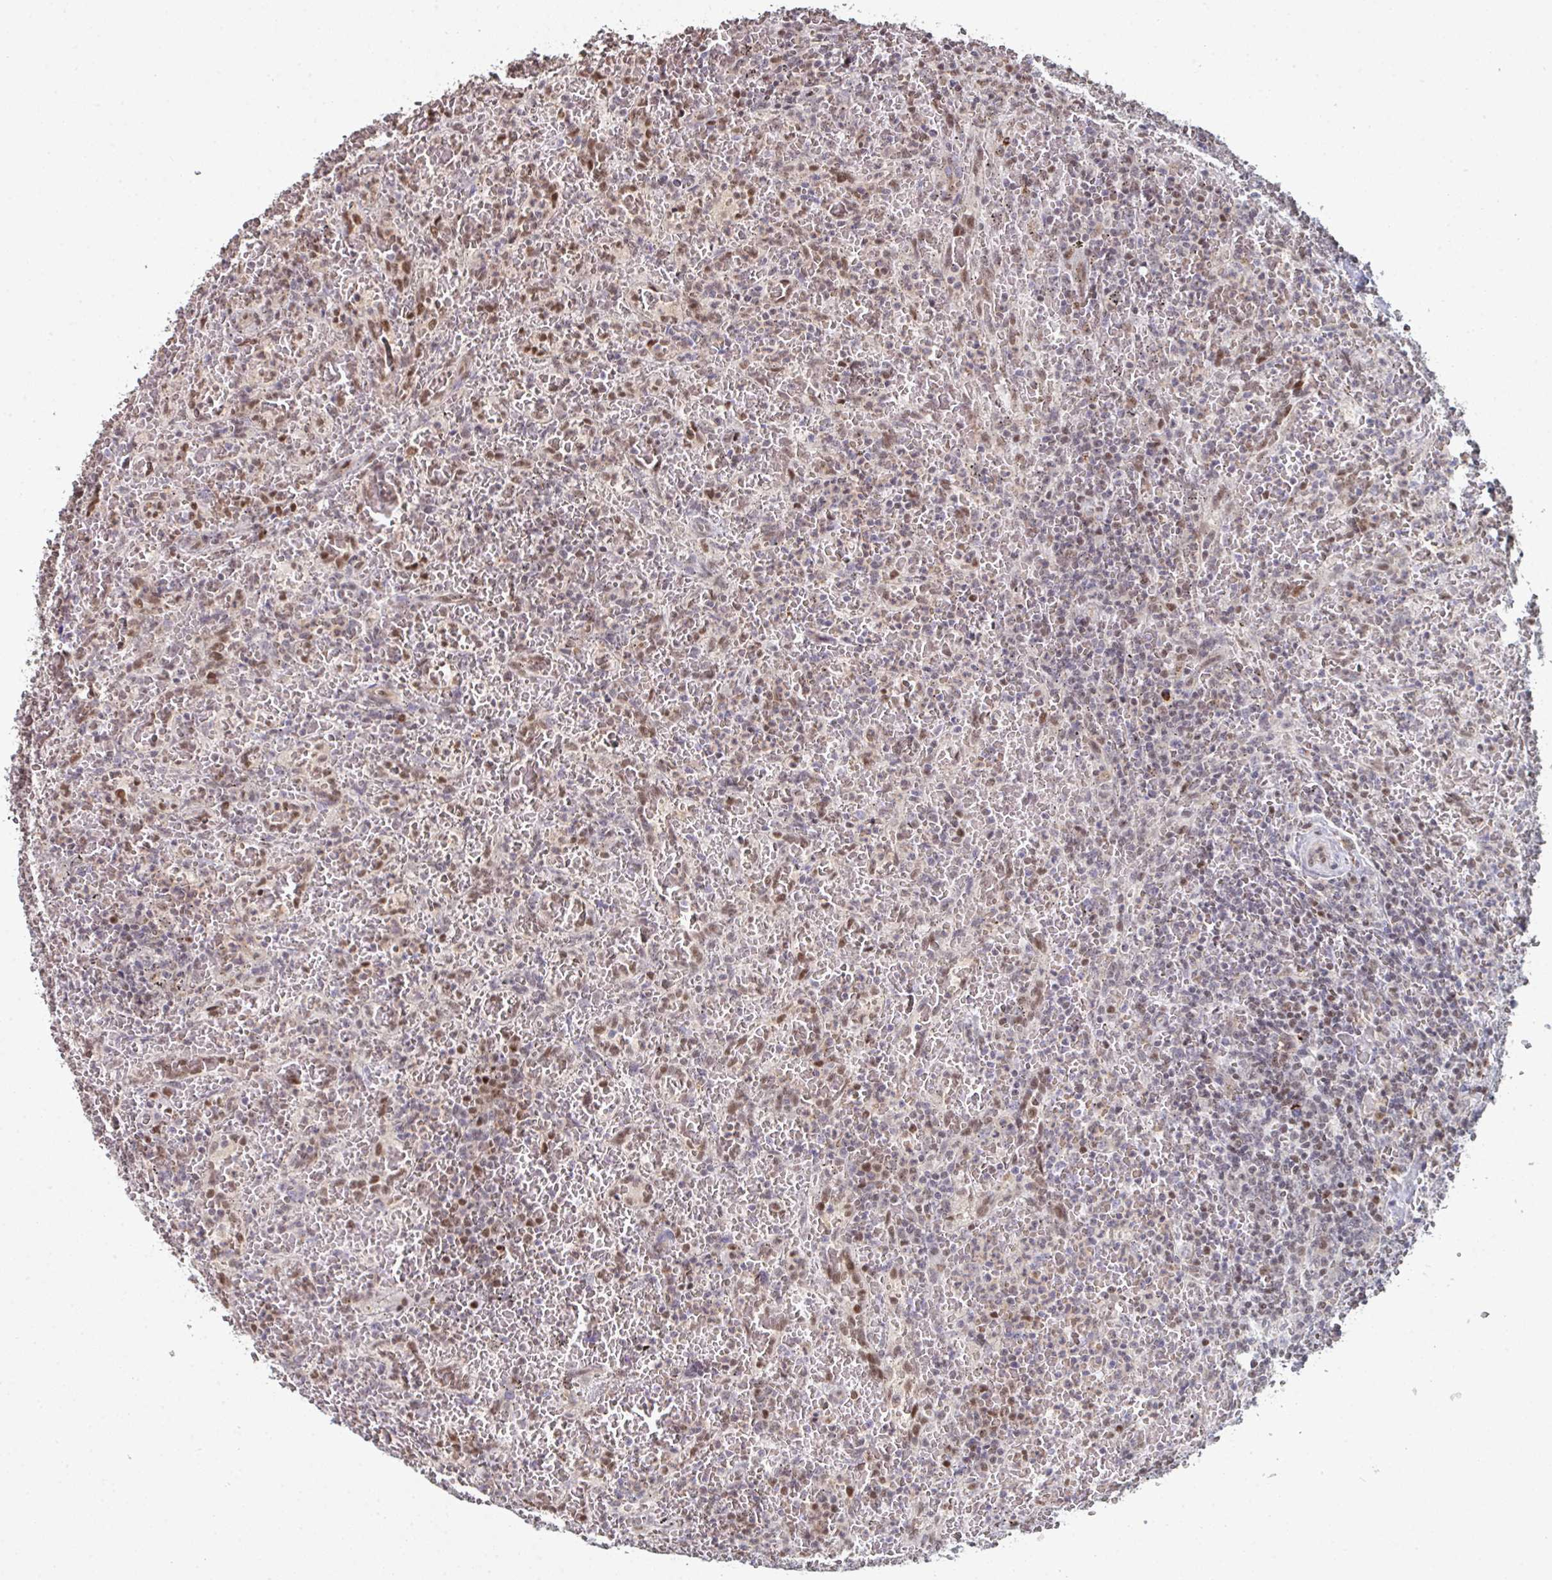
{"staining": {"intensity": "moderate", "quantity": "25%-75%", "location": "nuclear"}, "tissue": "lymphoma", "cell_type": "Tumor cells", "image_type": "cancer", "snomed": [{"axis": "morphology", "description": "Malignant lymphoma, non-Hodgkin's type, Low grade"}, {"axis": "topography", "description": "Spleen"}], "caption": "Lymphoma stained with a protein marker displays moderate staining in tumor cells.", "gene": "ACD", "patient": {"sex": "female", "age": 64}}